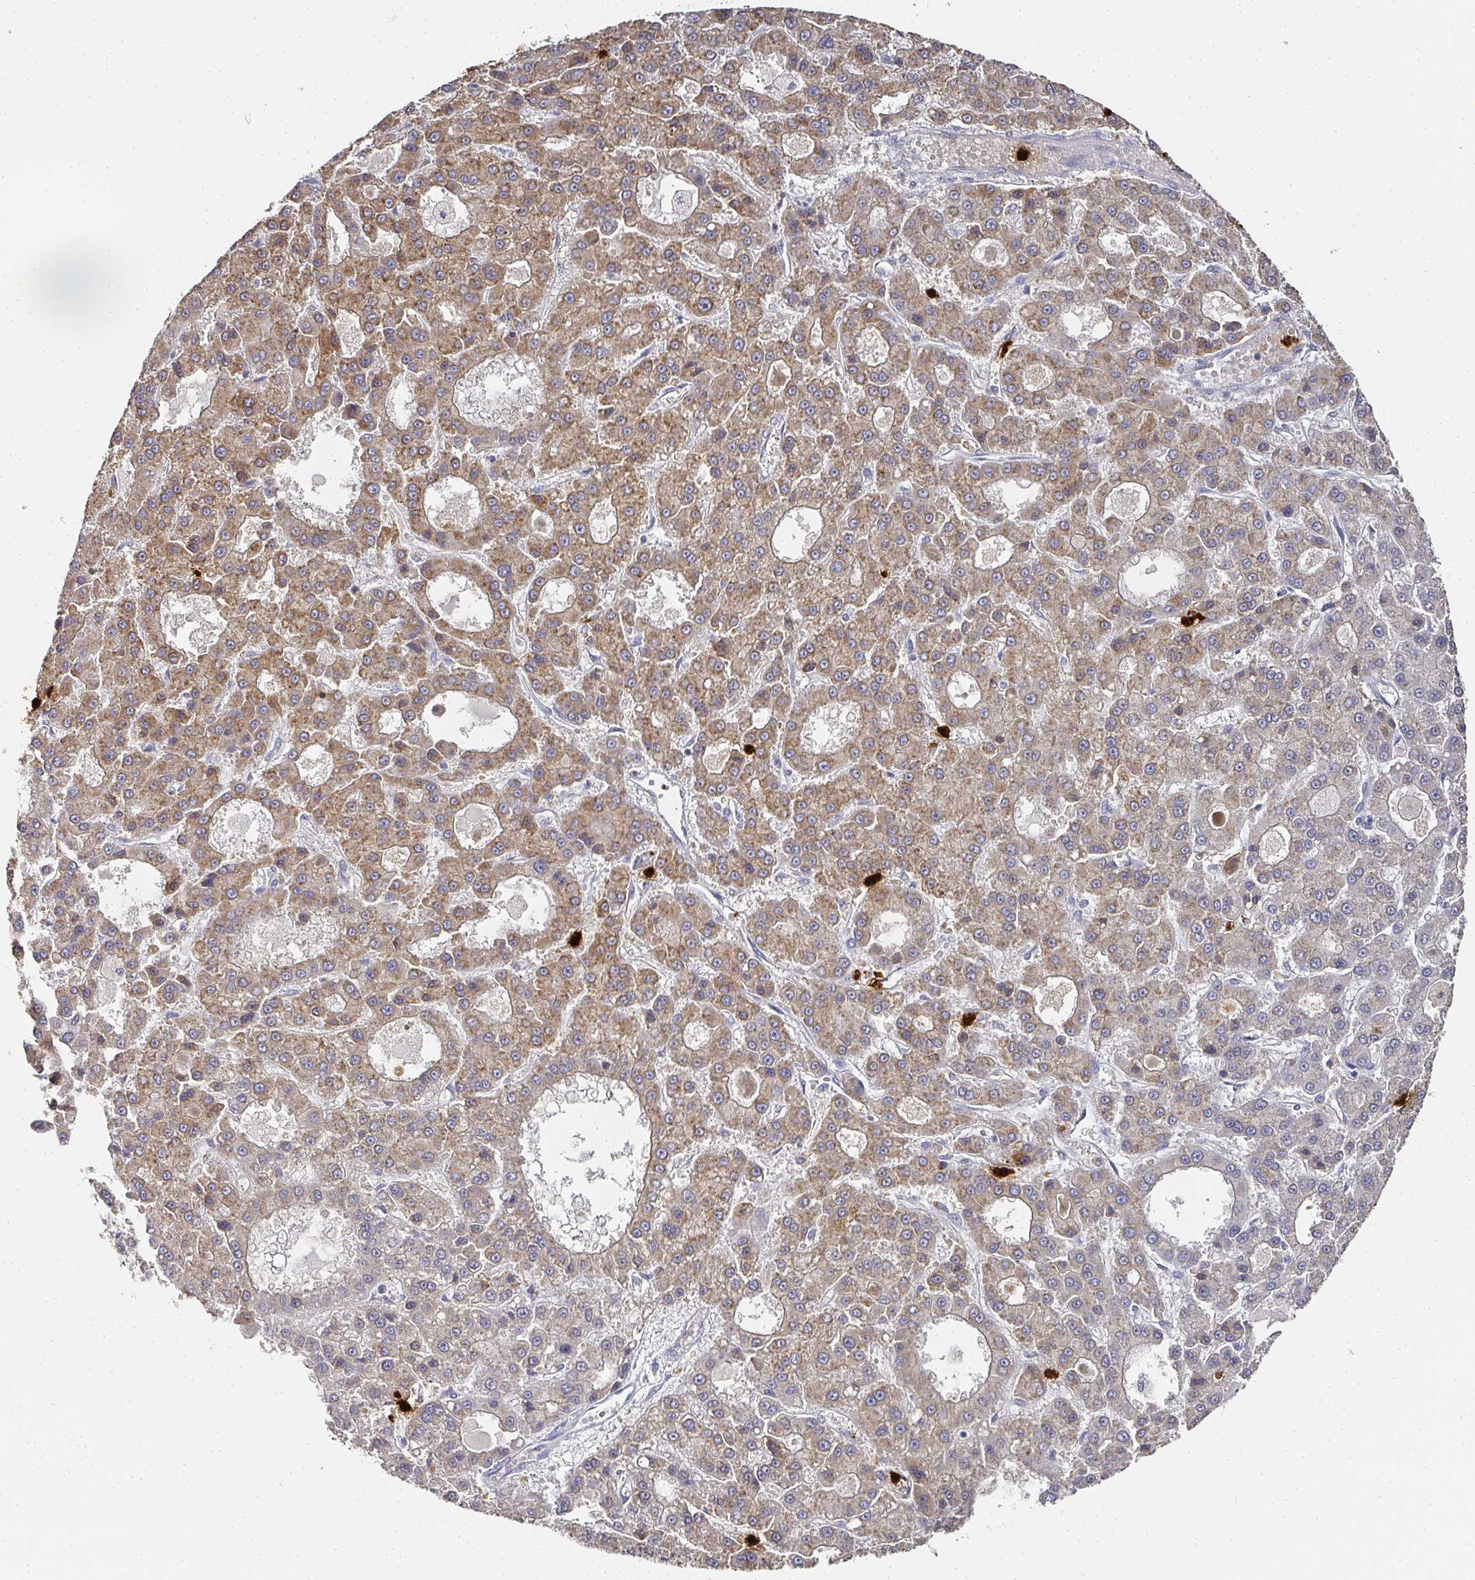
{"staining": {"intensity": "moderate", "quantity": ">75%", "location": "cytoplasmic/membranous"}, "tissue": "liver cancer", "cell_type": "Tumor cells", "image_type": "cancer", "snomed": [{"axis": "morphology", "description": "Carcinoma, Hepatocellular, NOS"}, {"axis": "topography", "description": "Liver"}], "caption": "Brown immunohistochemical staining in liver cancer (hepatocellular carcinoma) reveals moderate cytoplasmic/membranous expression in approximately >75% of tumor cells.", "gene": "CAMP", "patient": {"sex": "male", "age": 70}}